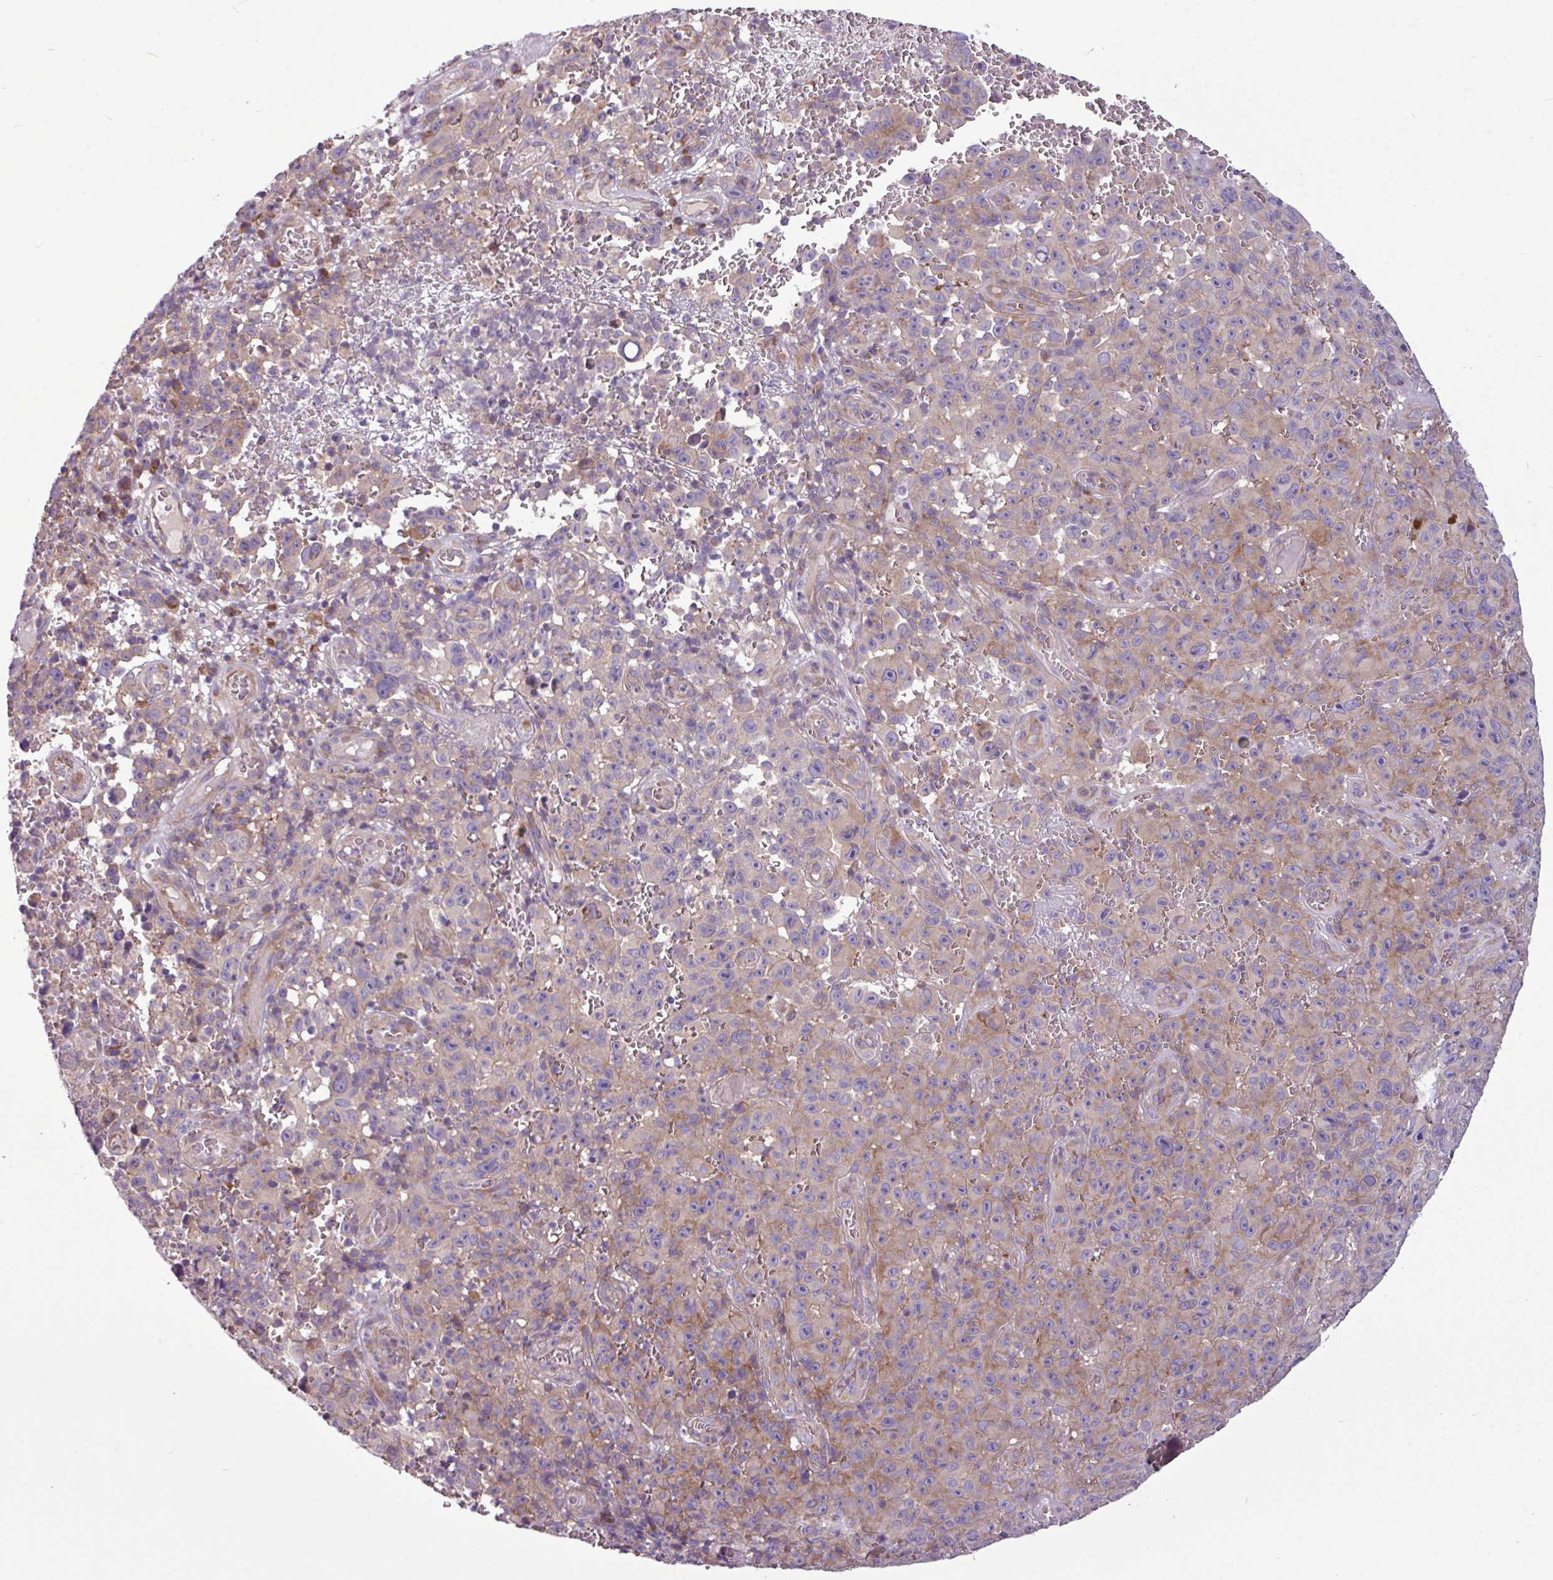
{"staining": {"intensity": "moderate", "quantity": "<25%", "location": "cytoplasmic/membranous"}, "tissue": "melanoma", "cell_type": "Tumor cells", "image_type": "cancer", "snomed": [{"axis": "morphology", "description": "Malignant melanoma, NOS"}, {"axis": "topography", "description": "Skin"}], "caption": "Immunohistochemistry (IHC) staining of melanoma, which demonstrates low levels of moderate cytoplasmic/membranous positivity in about <25% of tumor cells indicating moderate cytoplasmic/membranous protein expression. The staining was performed using DAB (3,3'-diaminobenzidine) (brown) for protein detection and nuclei were counterstained in hematoxylin (blue).", "gene": "MROH2A", "patient": {"sex": "female", "age": 82}}